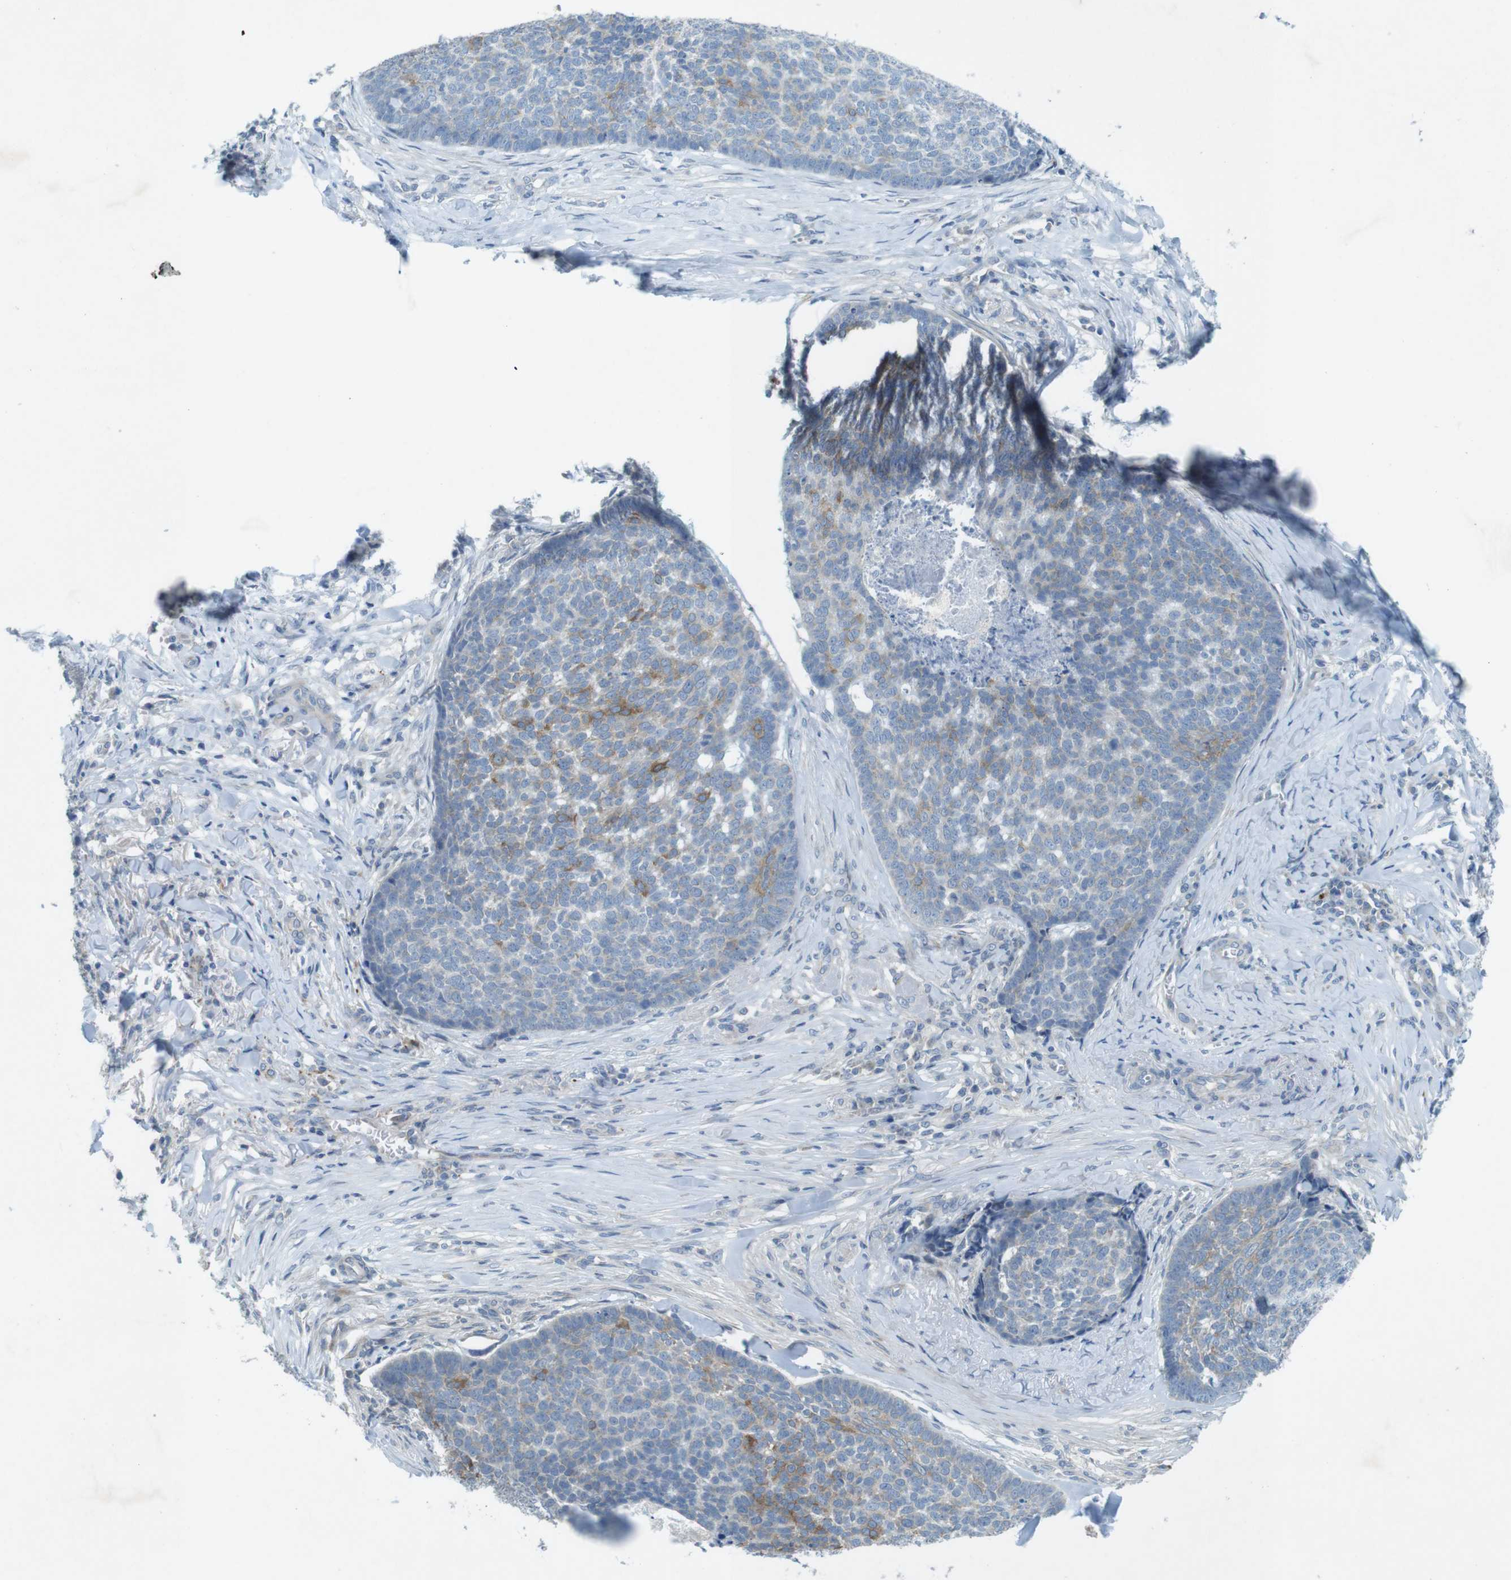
{"staining": {"intensity": "weak", "quantity": "<25%", "location": "cytoplasmic/membranous"}, "tissue": "skin cancer", "cell_type": "Tumor cells", "image_type": "cancer", "snomed": [{"axis": "morphology", "description": "Basal cell carcinoma"}, {"axis": "topography", "description": "Skin"}], "caption": "This is a image of immunohistochemistry (IHC) staining of skin cancer, which shows no staining in tumor cells.", "gene": "TYW1", "patient": {"sex": "male", "age": 84}}